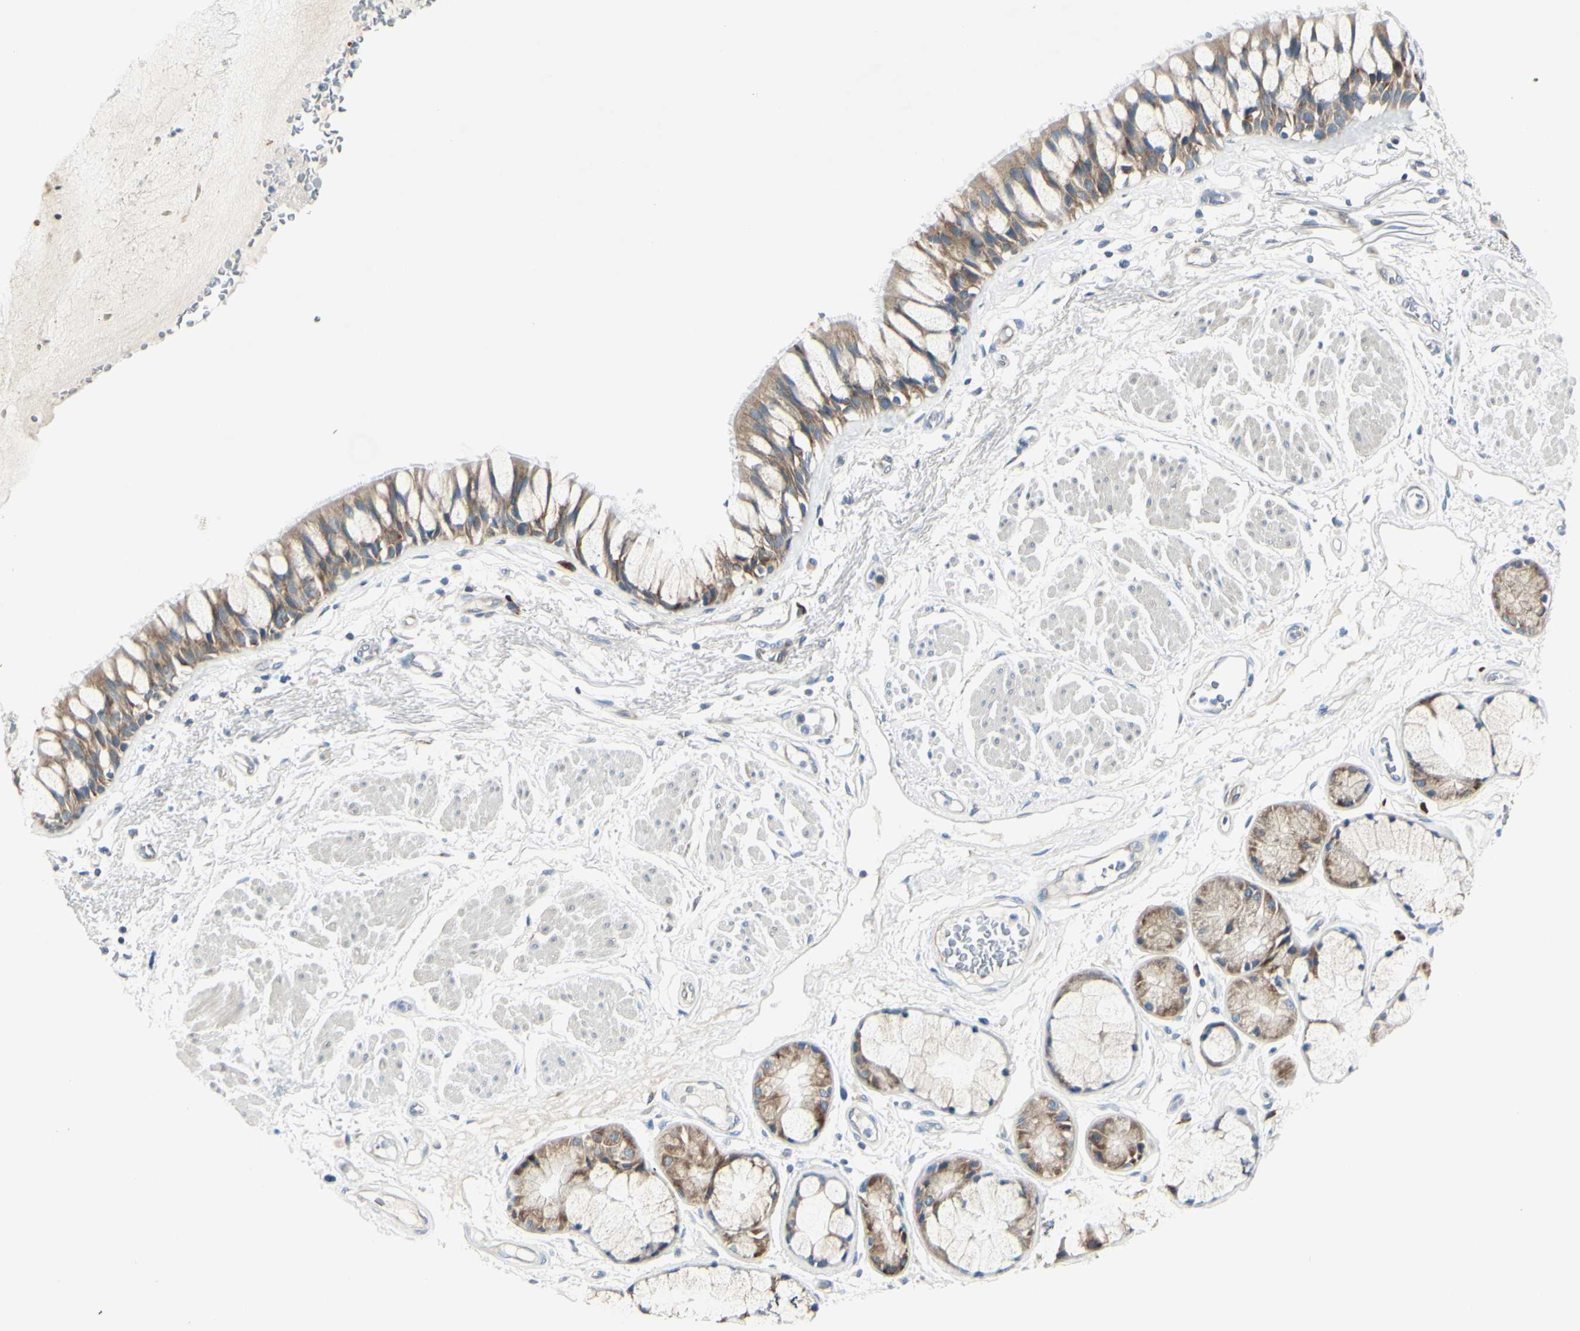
{"staining": {"intensity": "moderate", "quantity": ">75%", "location": "cytoplasmic/membranous"}, "tissue": "bronchus", "cell_type": "Respiratory epithelial cells", "image_type": "normal", "snomed": [{"axis": "morphology", "description": "Normal tissue, NOS"}, {"axis": "topography", "description": "Bronchus"}], "caption": "Protein staining by immunohistochemistry (IHC) demonstrates moderate cytoplasmic/membranous positivity in approximately >75% of respiratory epithelial cells in unremarkable bronchus.", "gene": "SELENOS", "patient": {"sex": "male", "age": 66}}